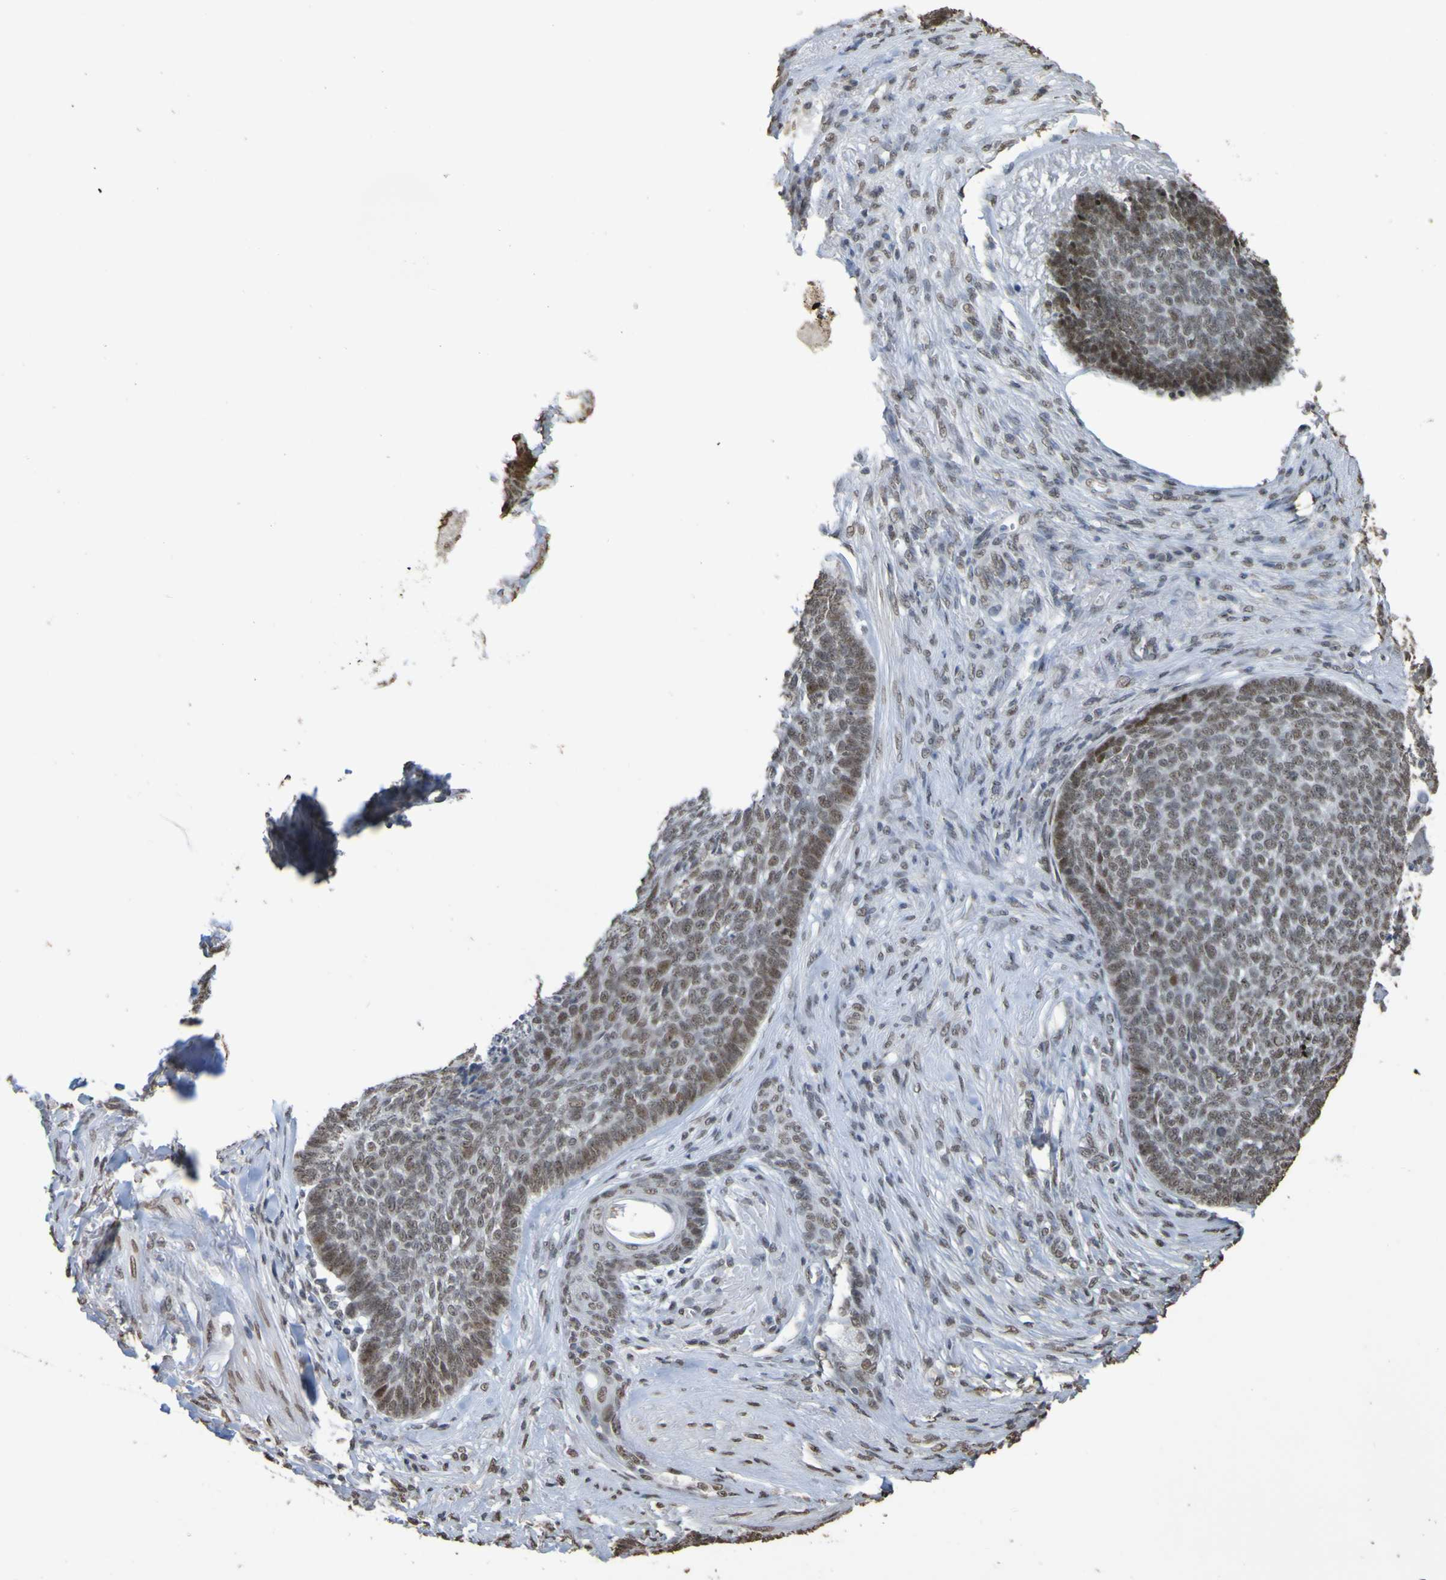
{"staining": {"intensity": "weak", "quantity": ">75%", "location": "nuclear"}, "tissue": "skin cancer", "cell_type": "Tumor cells", "image_type": "cancer", "snomed": [{"axis": "morphology", "description": "Basal cell carcinoma"}, {"axis": "topography", "description": "Skin"}], "caption": "Immunohistochemical staining of skin cancer (basal cell carcinoma) reveals low levels of weak nuclear expression in approximately >75% of tumor cells.", "gene": "ALKBH2", "patient": {"sex": "male", "age": 84}}